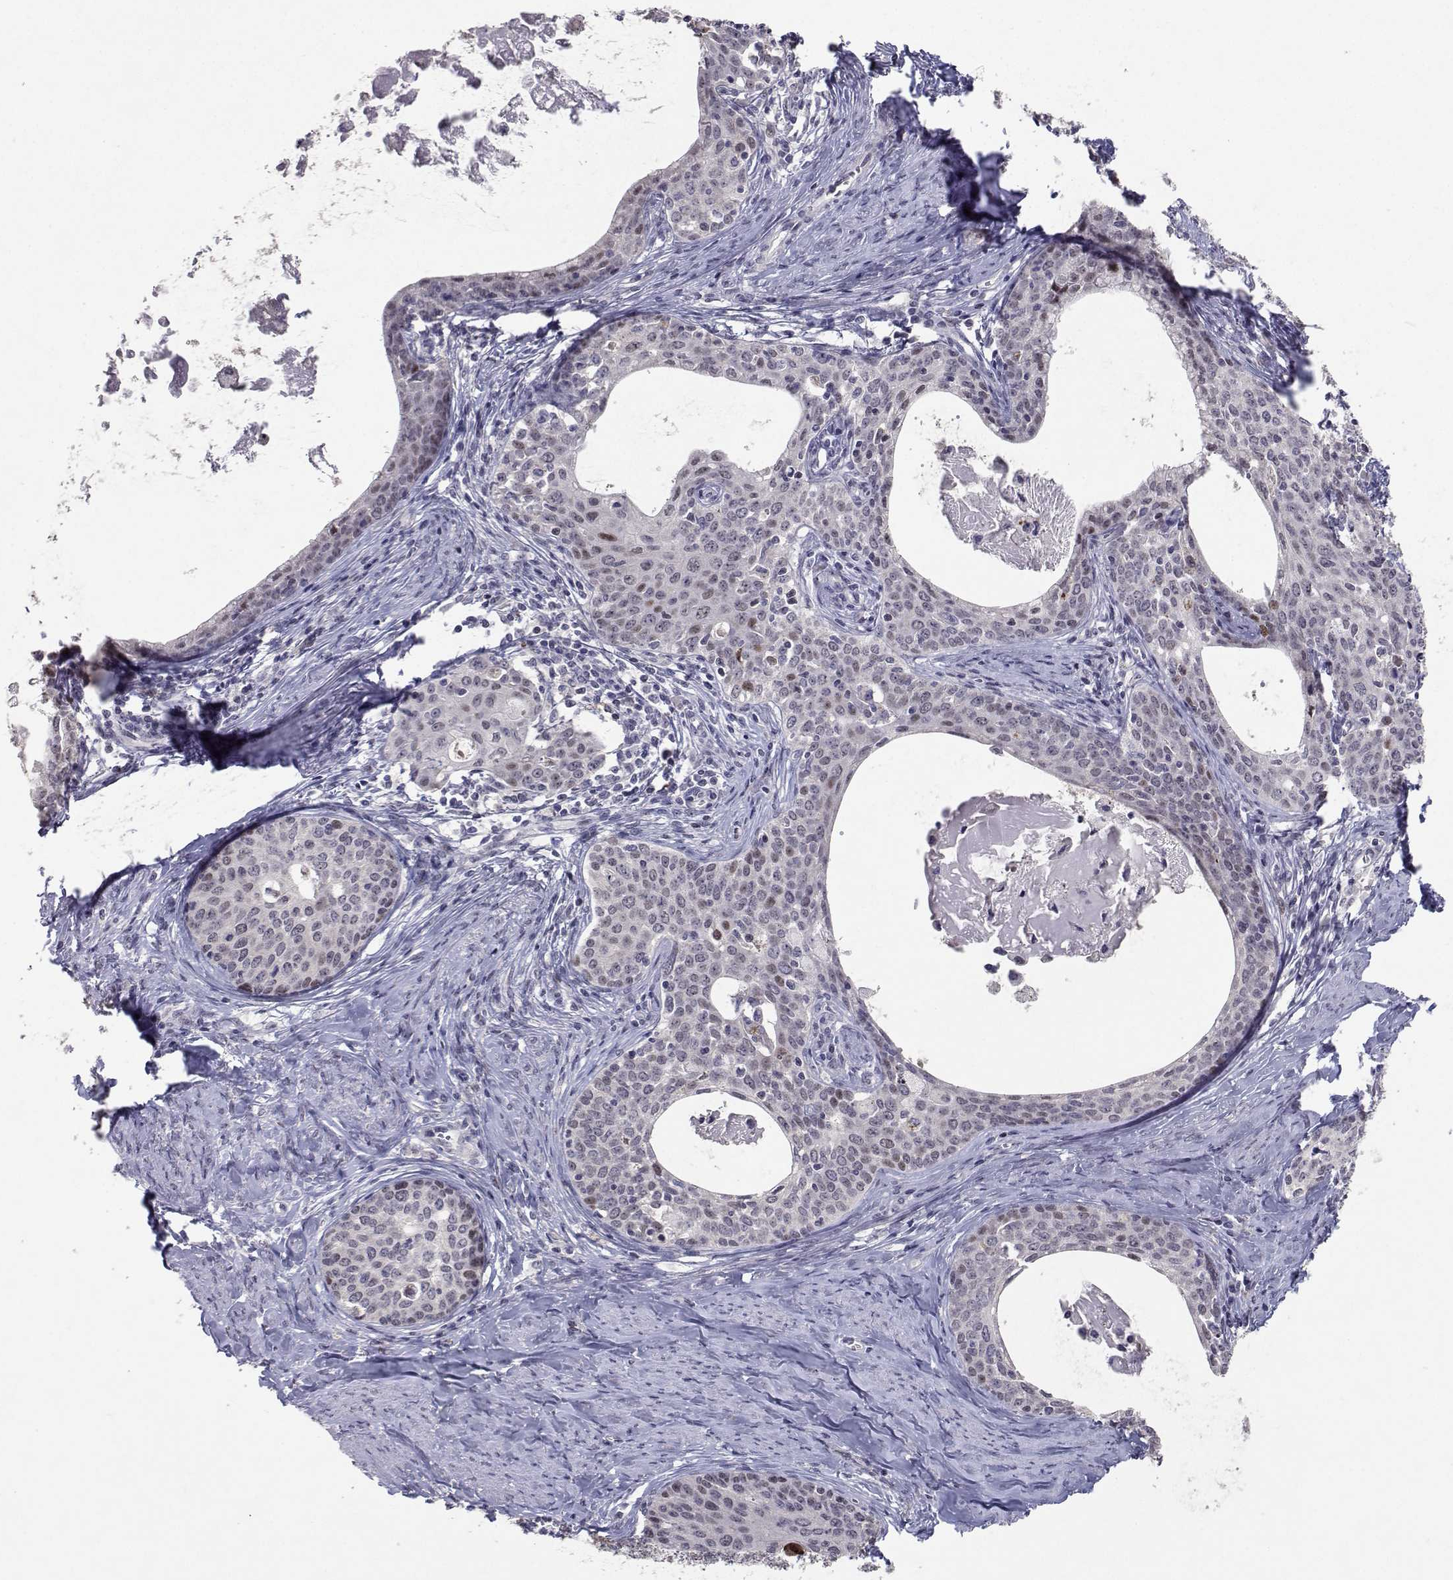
{"staining": {"intensity": "moderate", "quantity": "<25%", "location": "nuclear"}, "tissue": "cervical cancer", "cell_type": "Tumor cells", "image_type": "cancer", "snomed": [{"axis": "morphology", "description": "Squamous cell carcinoma, NOS"}, {"axis": "morphology", "description": "Adenocarcinoma, NOS"}, {"axis": "topography", "description": "Cervix"}], "caption": "The histopathology image demonstrates staining of cervical adenocarcinoma, revealing moderate nuclear protein positivity (brown color) within tumor cells. (IHC, brightfield microscopy, high magnification).", "gene": "RBPJL", "patient": {"sex": "female", "age": 52}}